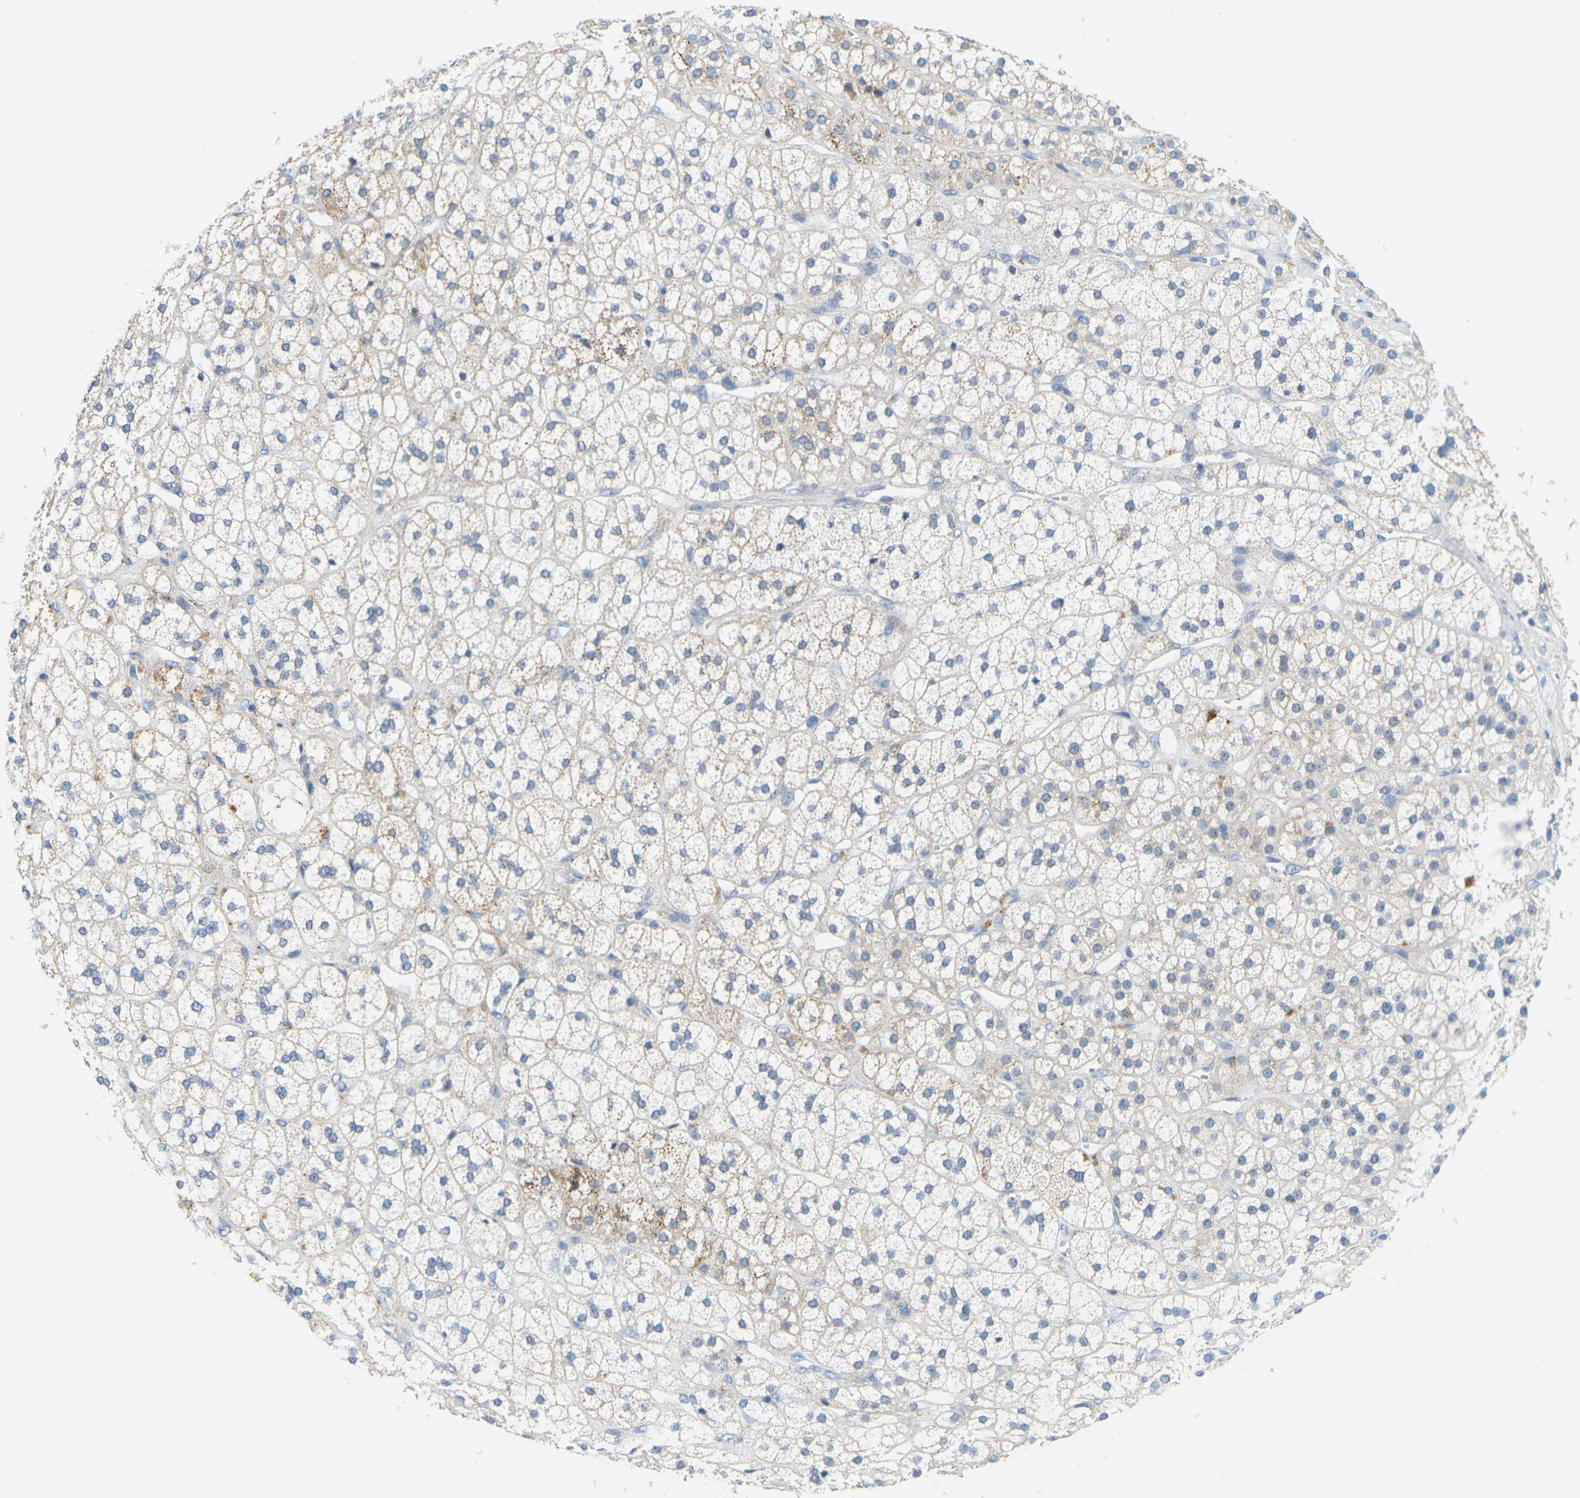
{"staining": {"intensity": "moderate", "quantity": "25%-75%", "location": "cytoplasmic/membranous"}, "tissue": "adrenal gland", "cell_type": "Glandular cells", "image_type": "normal", "snomed": [{"axis": "morphology", "description": "Normal tissue, NOS"}, {"axis": "topography", "description": "Adrenal gland"}], "caption": "Protein analysis of normal adrenal gland displays moderate cytoplasmic/membranous staining in about 25%-75% of glandular cells.", "gene": "OTOF", "patient": {"sex": "male", "age": 56}}